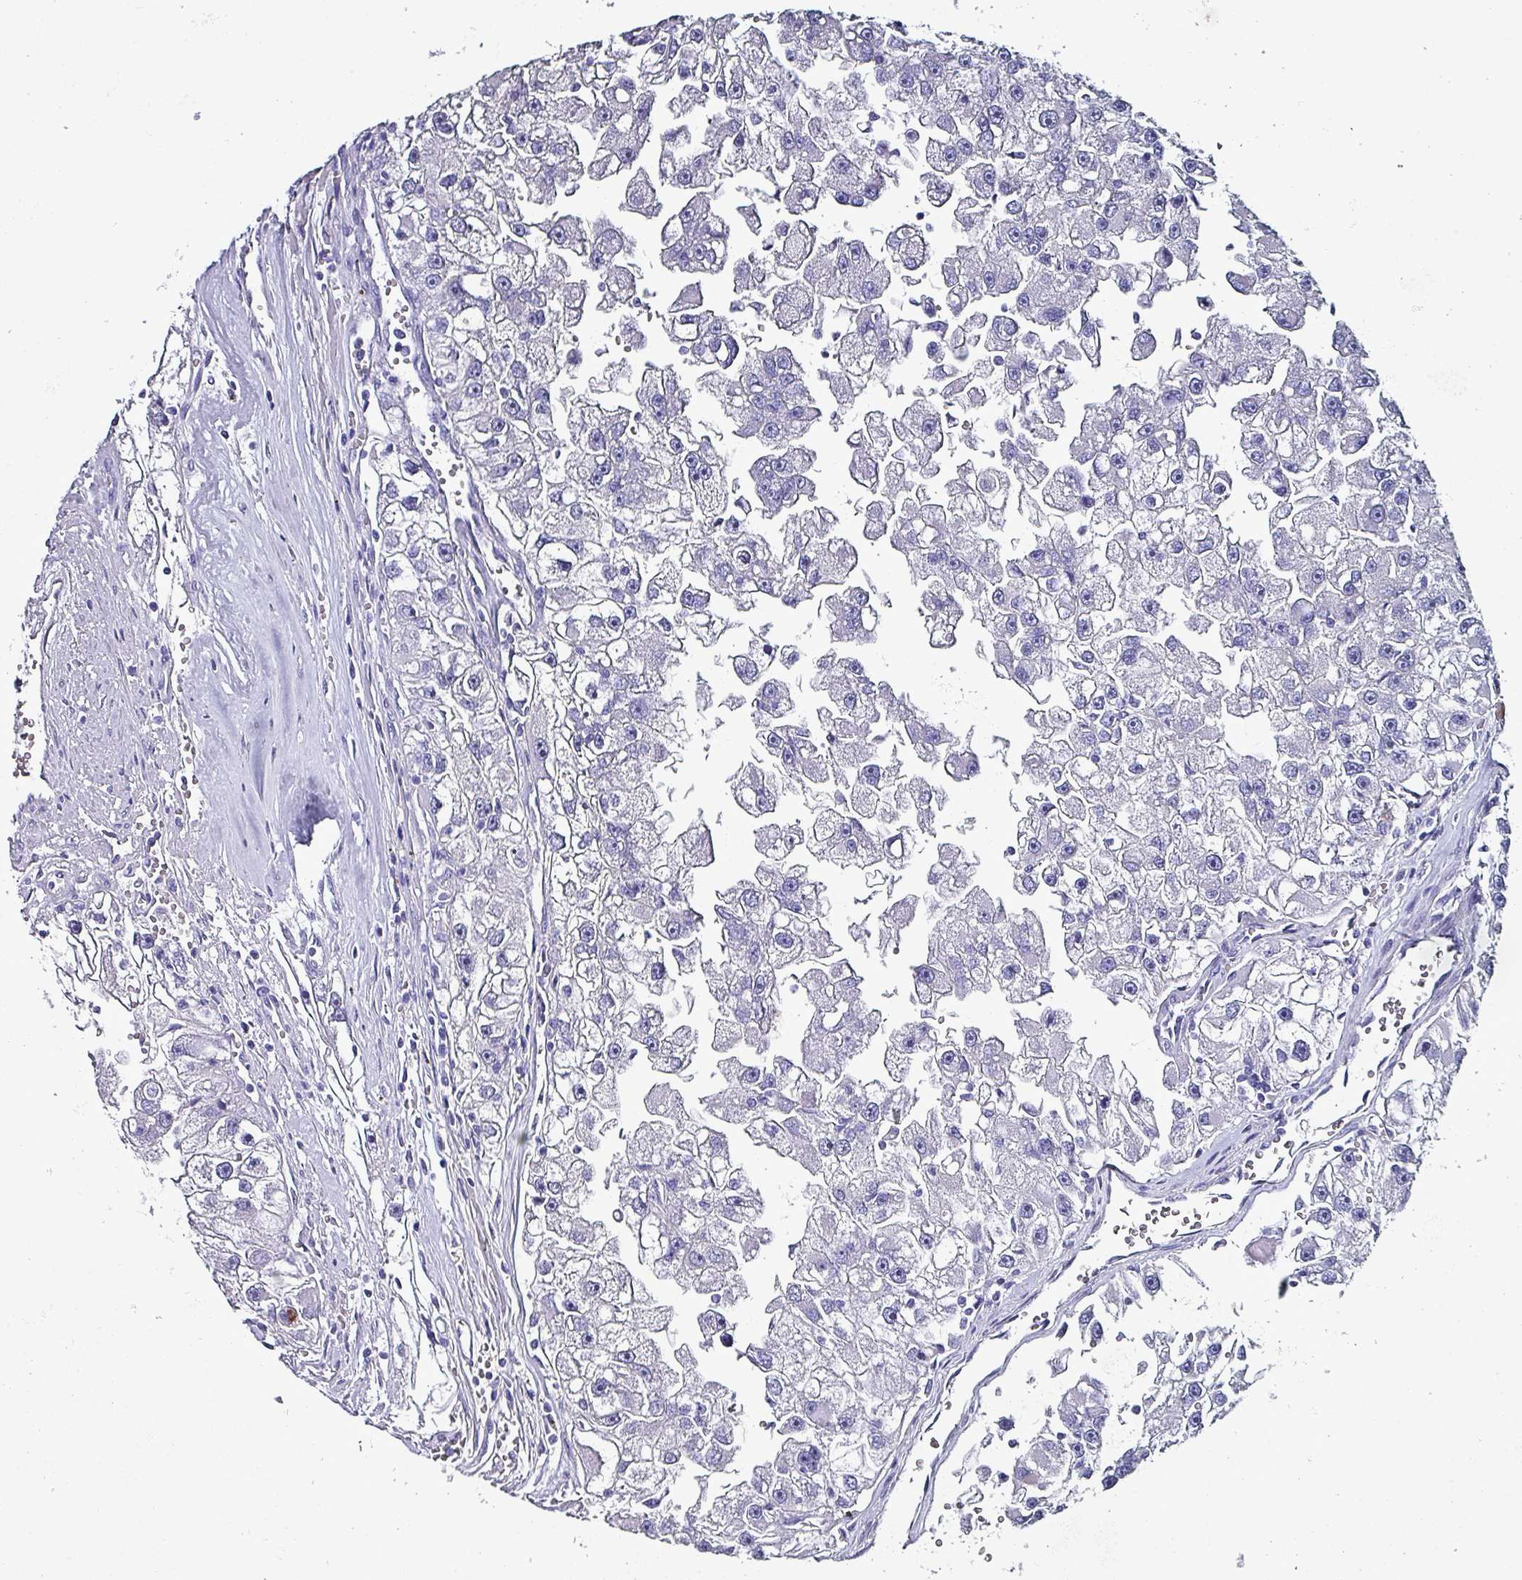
{"staining": {"intensity": "negative", "quantity": "none", "location": "none"}, "tissue": "renal cancer", "cell_type": "Tumor cells", "image_type": "cancer", "snomed": [{"axis": "morphology", "description": "Adenocarcinoma, NOS"}, {"axis": "topography", "description": "Kidney"}], "caption": "The image reveals no significant expression in tumor cells of renal cancer (adenocarcinoma).", "gene": "KRT6C", "patient": {"sex": "male", "age": 63}}